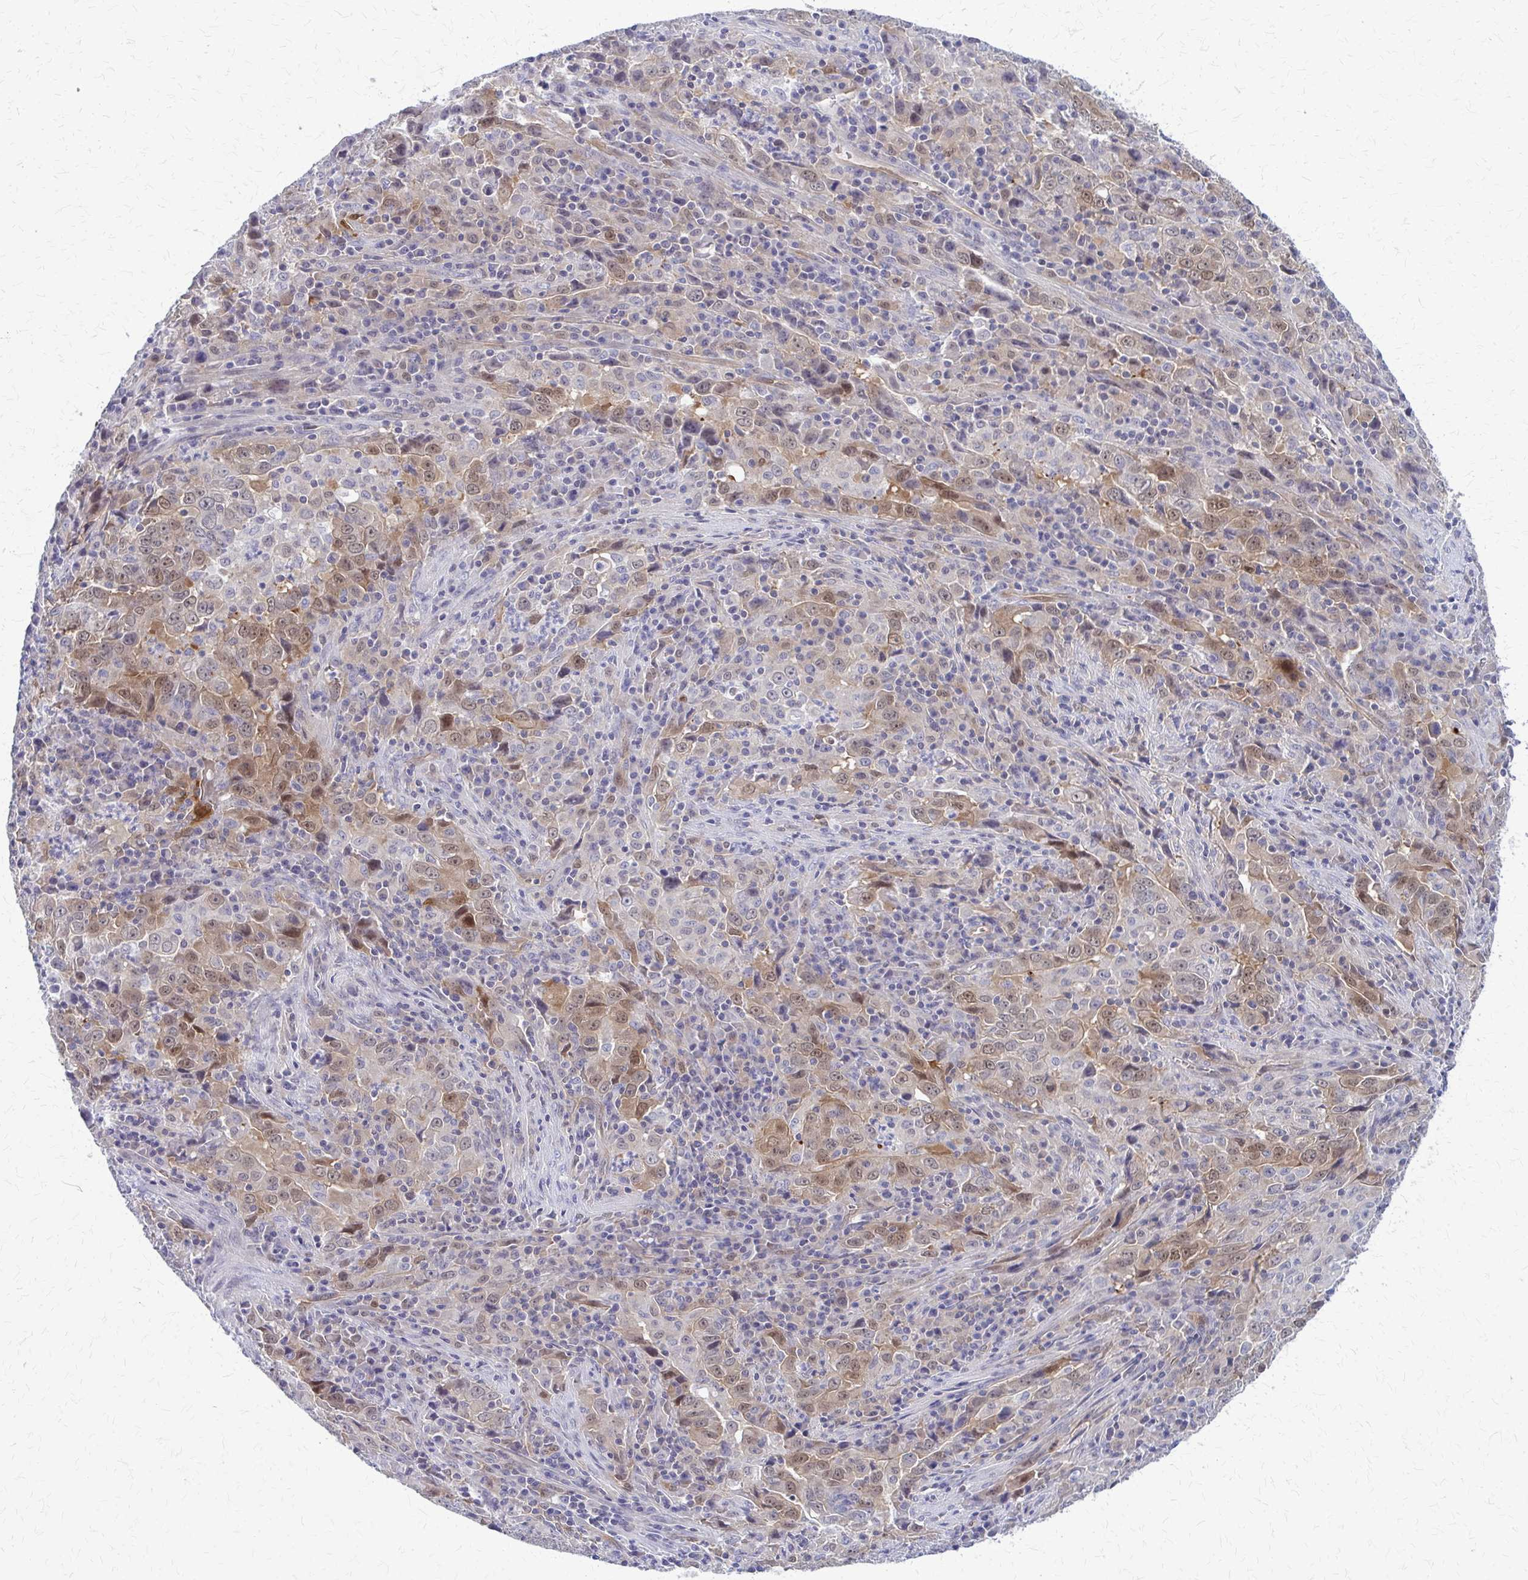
{"staining": {"intensity": "moderate", "quantity": "25%-75%", "location": "nuclear"}, "tissue": "lung cancer", "cell_type": "Tumor cells", "image_type": "cancer", "snomed": [{"axis": "morphology", "description": "Adenocarcinoma, NOS"}, {"axis": "topography", "description": "Lung"}], "caption": "Immunohistochemical staining of lung cancer exhibits moderate nuclear protein positivity in approximately 25%-75% of tumor cells.", "gene": "CLIC2", "patient": {"sex": "male", "age": 67}}